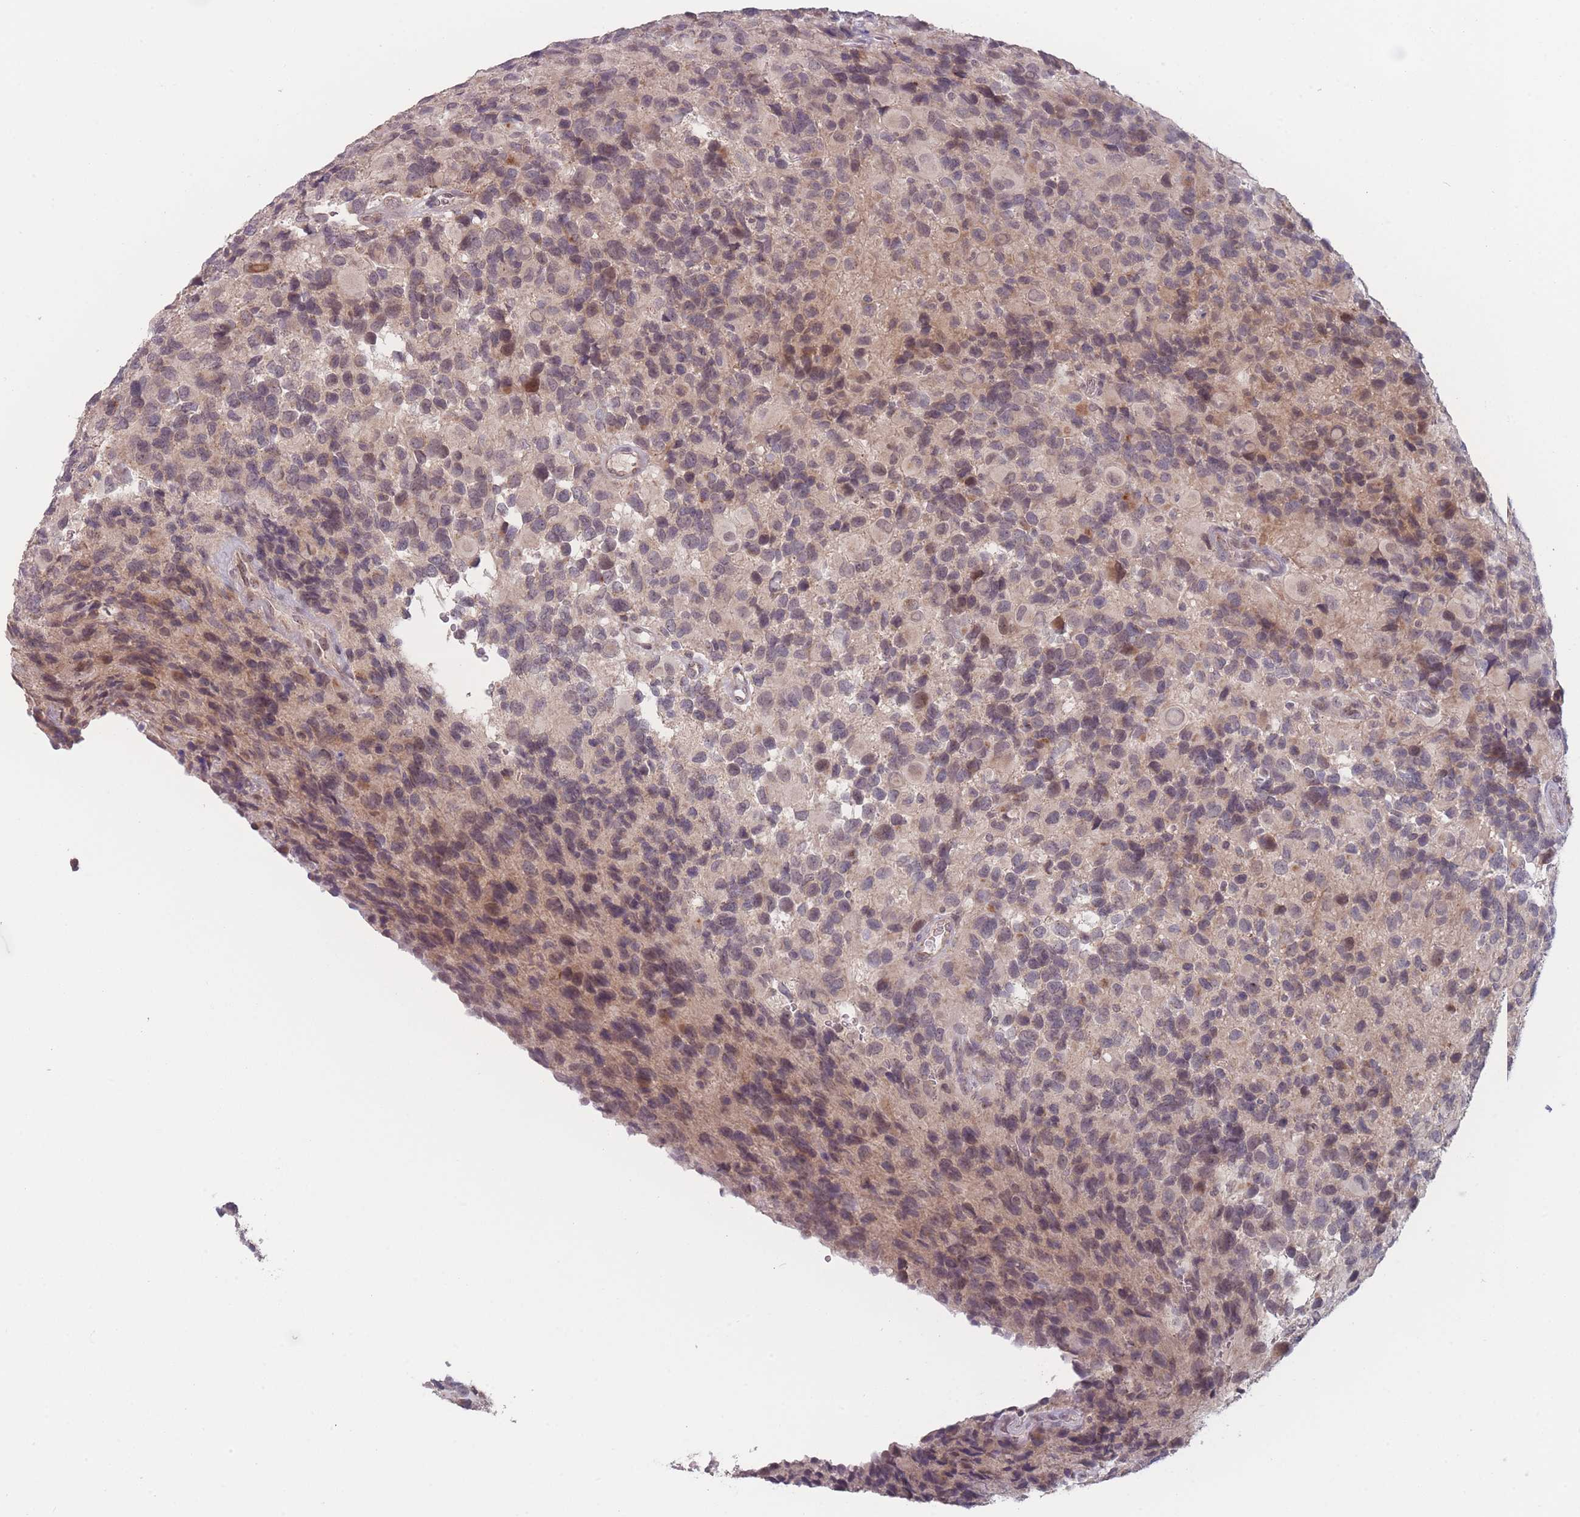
{"staining": {"intensity": "weak", "quantity": "<25%", "location": "cytoplasmic/membranous,nuclear"}, "tissue": "glioma", "cell_type": "Tumor cells", "image_type": "cancer", "snomed": [{"axis": "morphology", "description": "Glioma, malignant, High grade"}, {"axis": "topography", "description": "Brain"}], "caption": "This photomicrograph is of glioma stained with IHC to label a protein in brown with the nuclei are counter-stained blue. There is no positivity in tumor cells. (DAB (3,3'-diaminobenzidine) IHC, high magnification).", "gene": "TMEM232", "patient": {"sex": "male", "age": 77}}